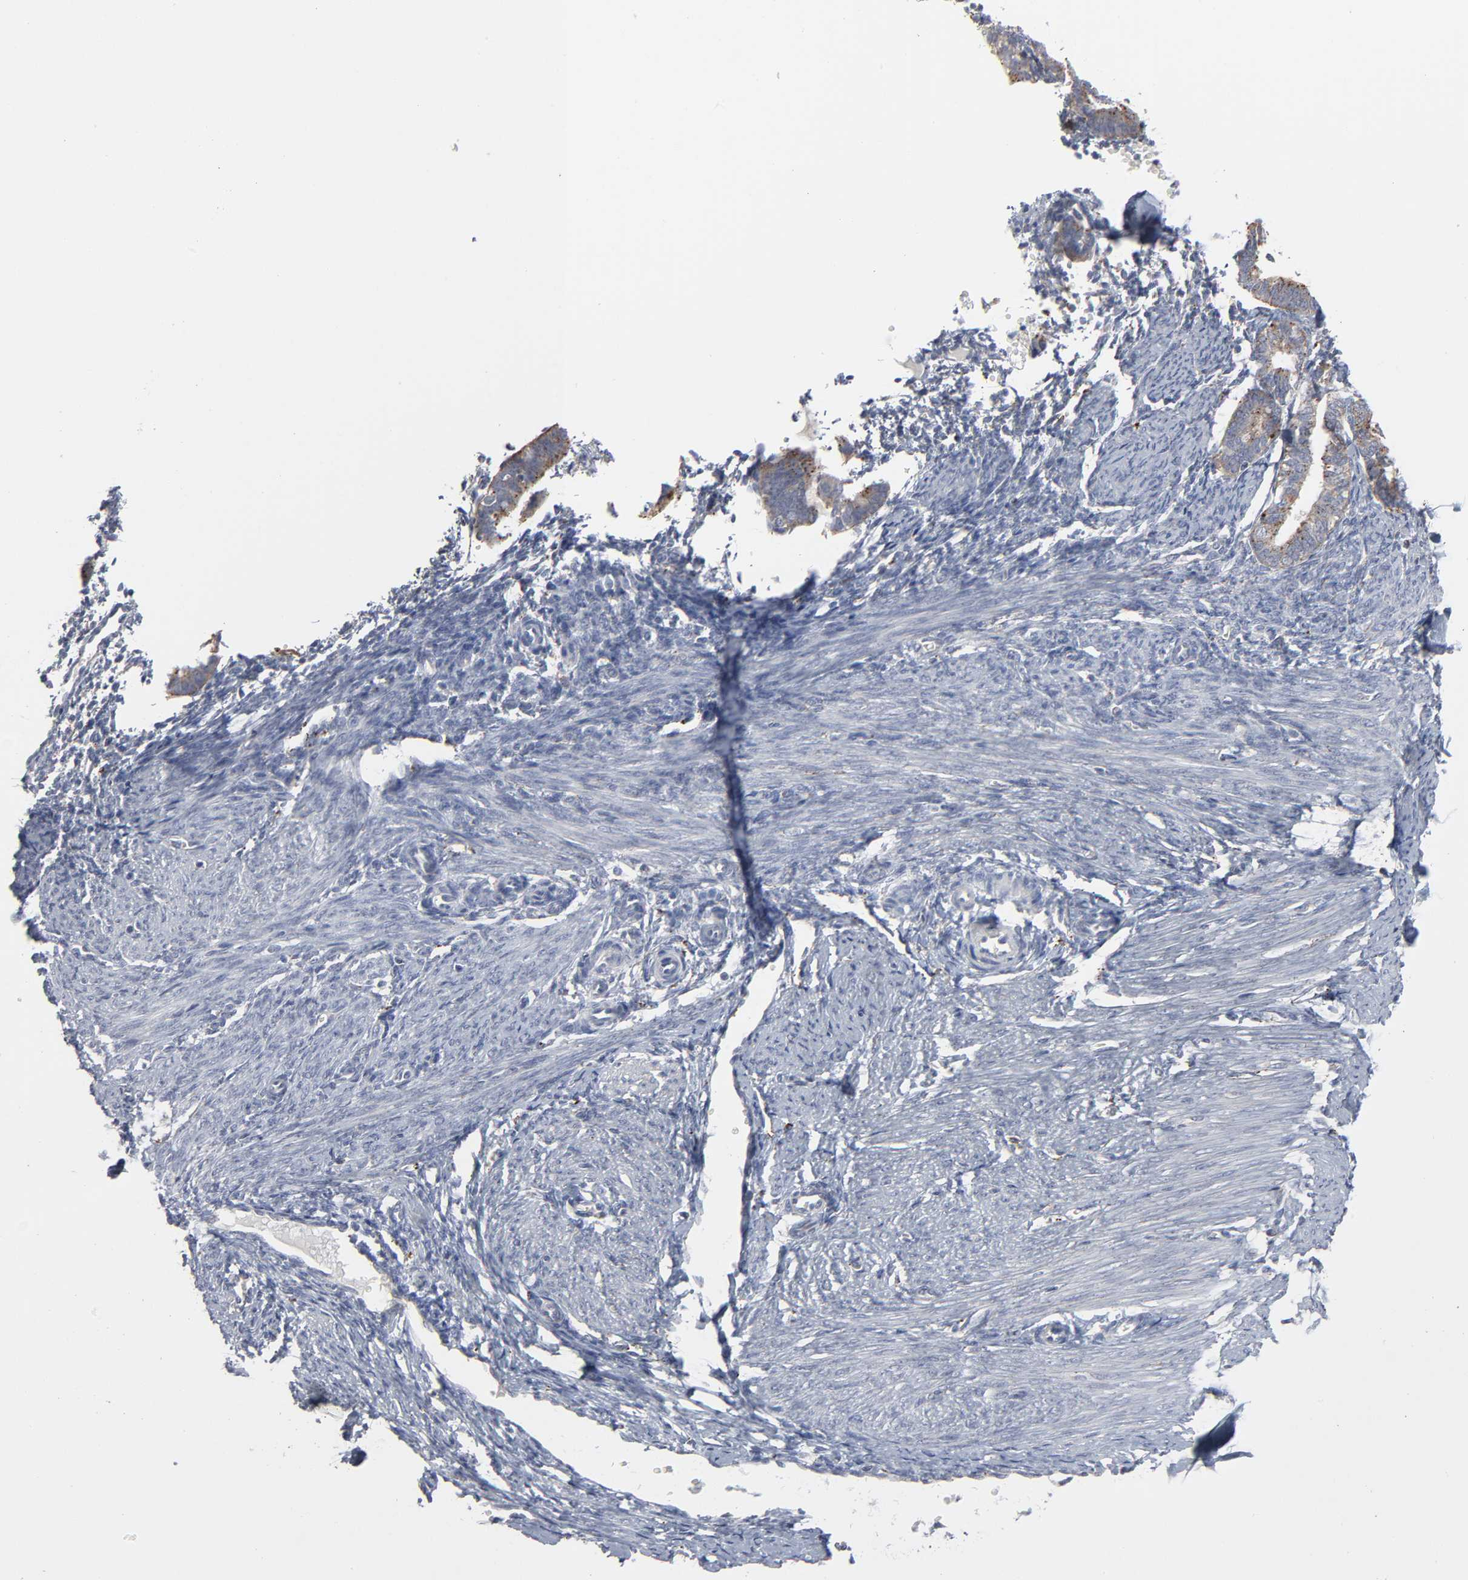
{"staining": {"intensity": "negative", "quantity": "none", "location": "none"}, "tissue": "endometrium", "cell_type": "Cells in endometrial stroma", "image_type": "normal", "snomed": [{"axis": "morphology", "description": "Normal tissue, NOS"}, {"axis": "topography", "description": "Endometrium"}], "caption": "Immunohistochemistry (IHC) image of benign endometrium: endometrium stained with DAB (3,3'-diaminobenzidine) reveals no significant protein expression in cells in endometrial stroma. The staining was performed using DAB to visualize the protein expression in brown, while the nuclei were stained in blue with hematoxylin (Magnification: 20x).", "gene": "POMT2", "patient": {"sex": "female", "age": 61}}